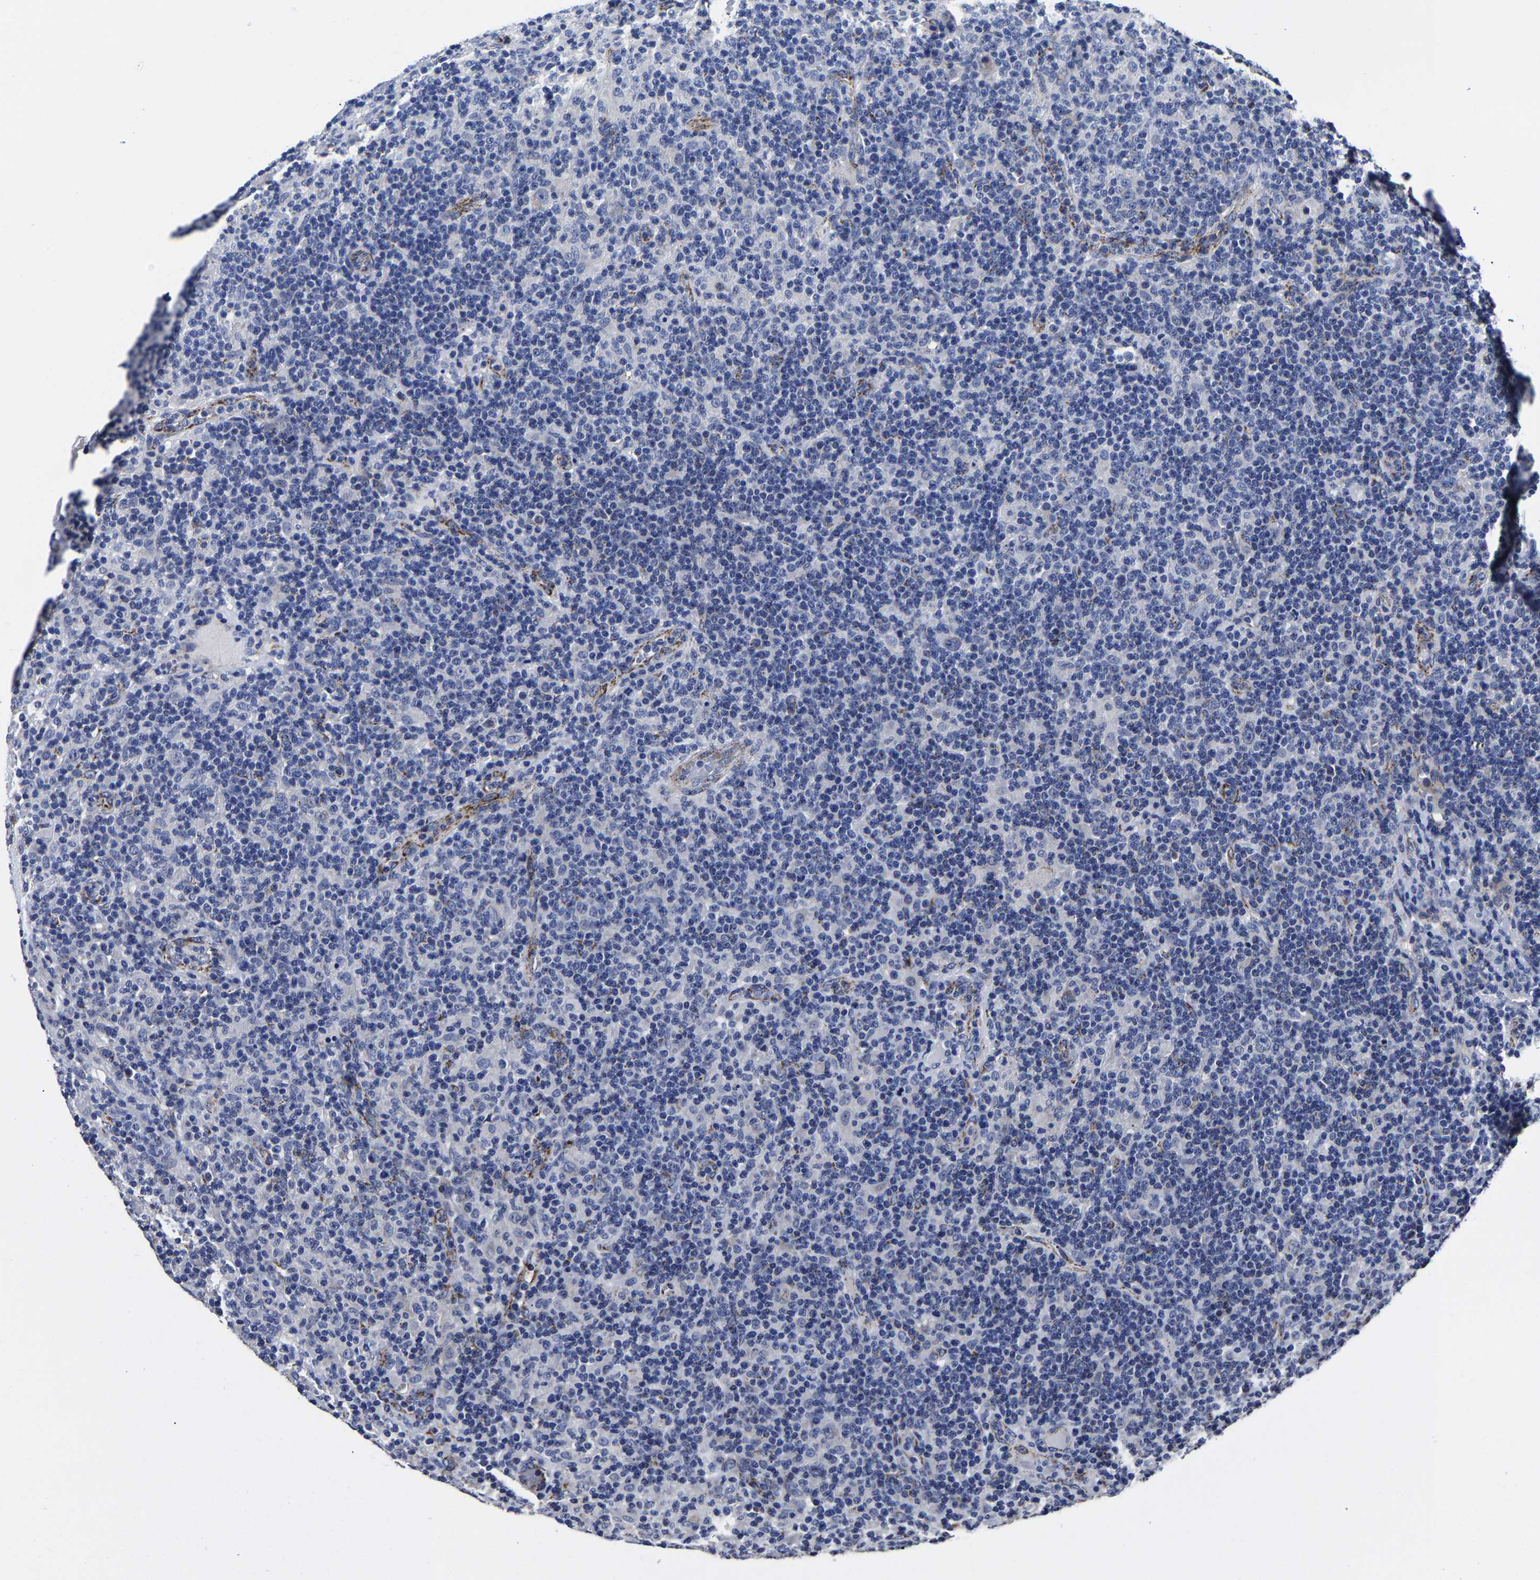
{"staining": {"intensity": "negative", "quantity": "none", "location": "none"}, "tissue": "lymphoma", "cell_type": "Tumor cells", "image_type": "cancer", "snomed": [{"axis": "morphology", "description": "Hodgkin's disease, NOS"}, {"axis": "topography", "description": "Lymph node"}], "caption": "This is an immunohistochemistry (IHC) histopathology image of human Hodgkin's disease. There is no staining in tumor cells.", "gene": "AASS", "patient": {"sex": "male", "age": 70}}